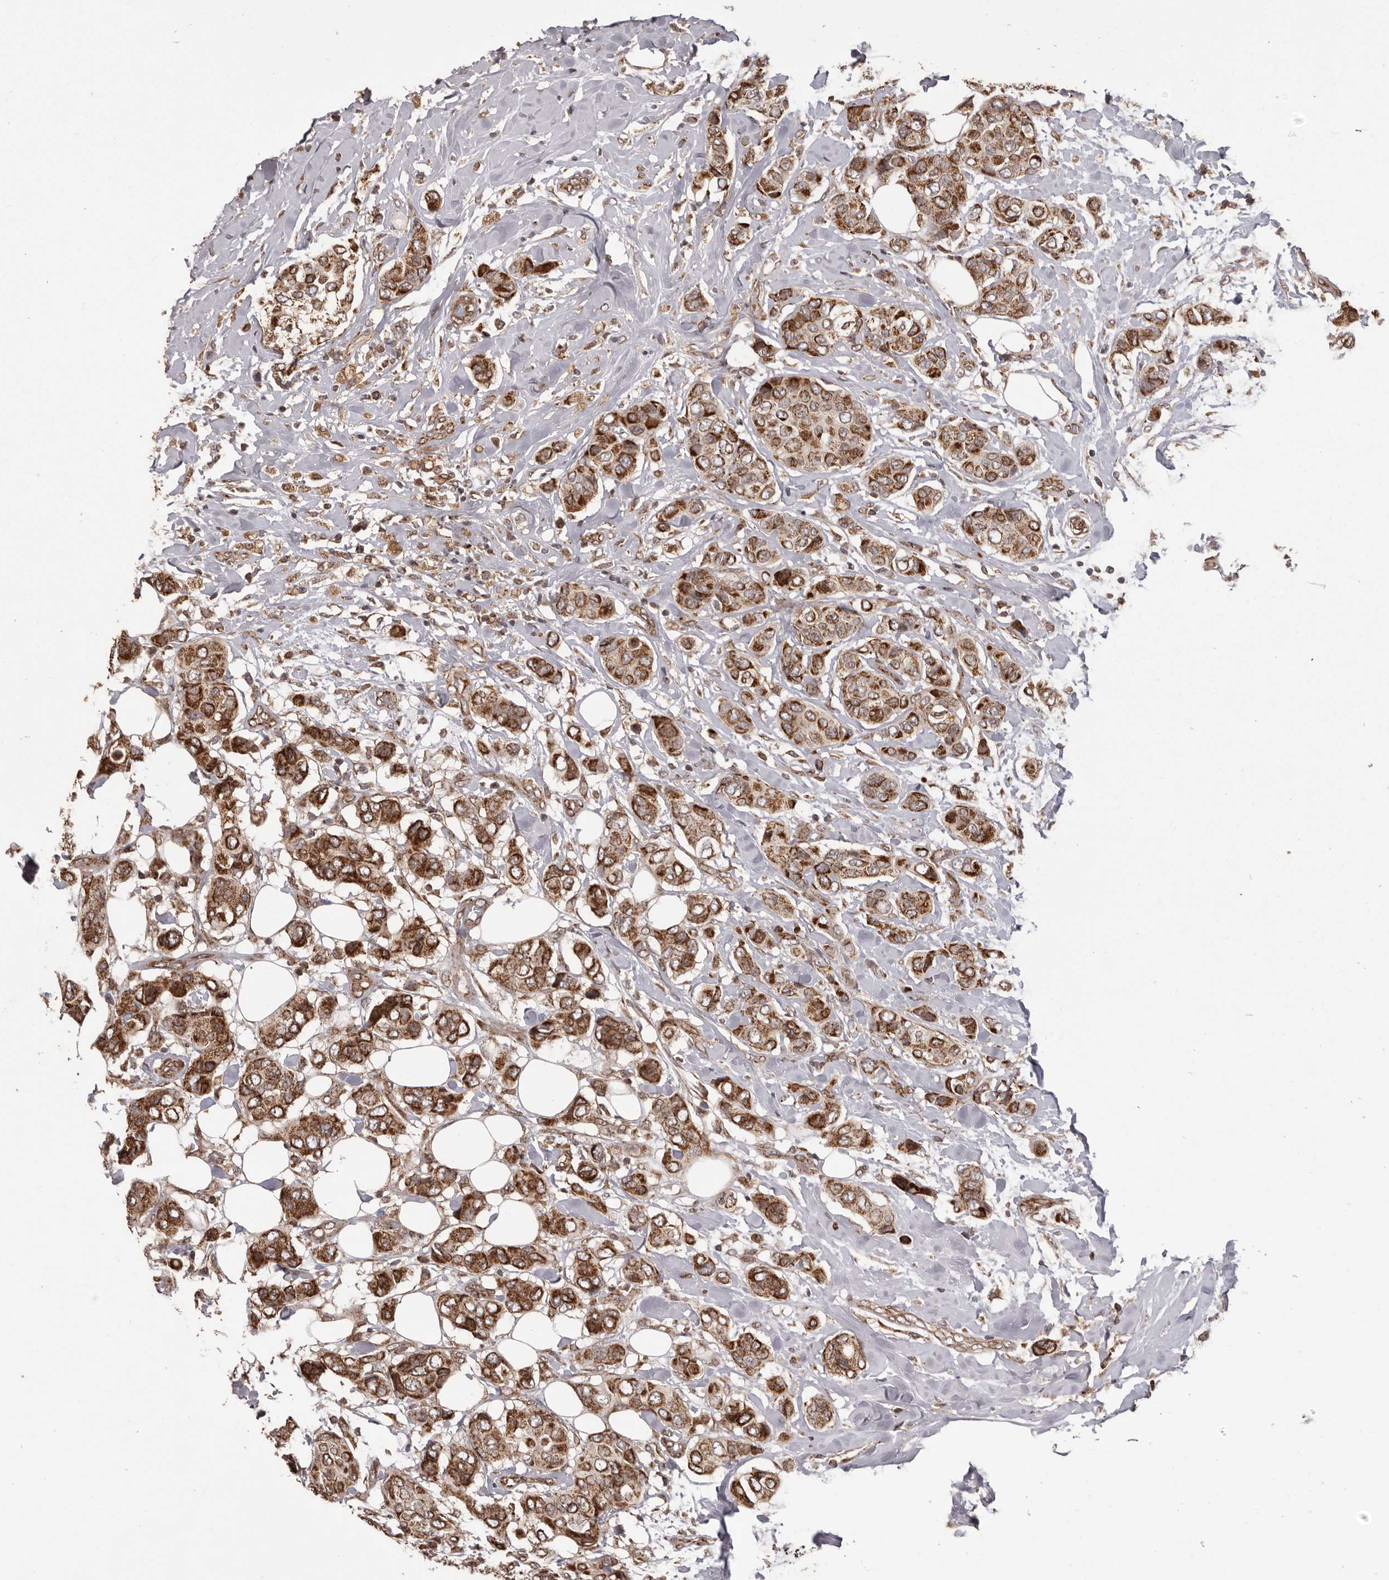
{"staining": {"intensity": "strong", "quantity": ">75%", "location": "cytoplasmic/membranous"}, "tissue": "breast cancer", "cell_type": "Tumor cells", "image_type": "cancer", "snomed": [{"axis": "morphology", "description": "Lobular carcinoma"}, {"axis": "topography", "description": "Breast"}], "caption": "Immunohistochemical staining of human breast lobular carcinoma demonstrates high levels of strong cytoplasmic/membranous staining in approximately >75% of tumor cells.", "gene": "CHRM2", "patient": {"sex": "female", "age": 51}}